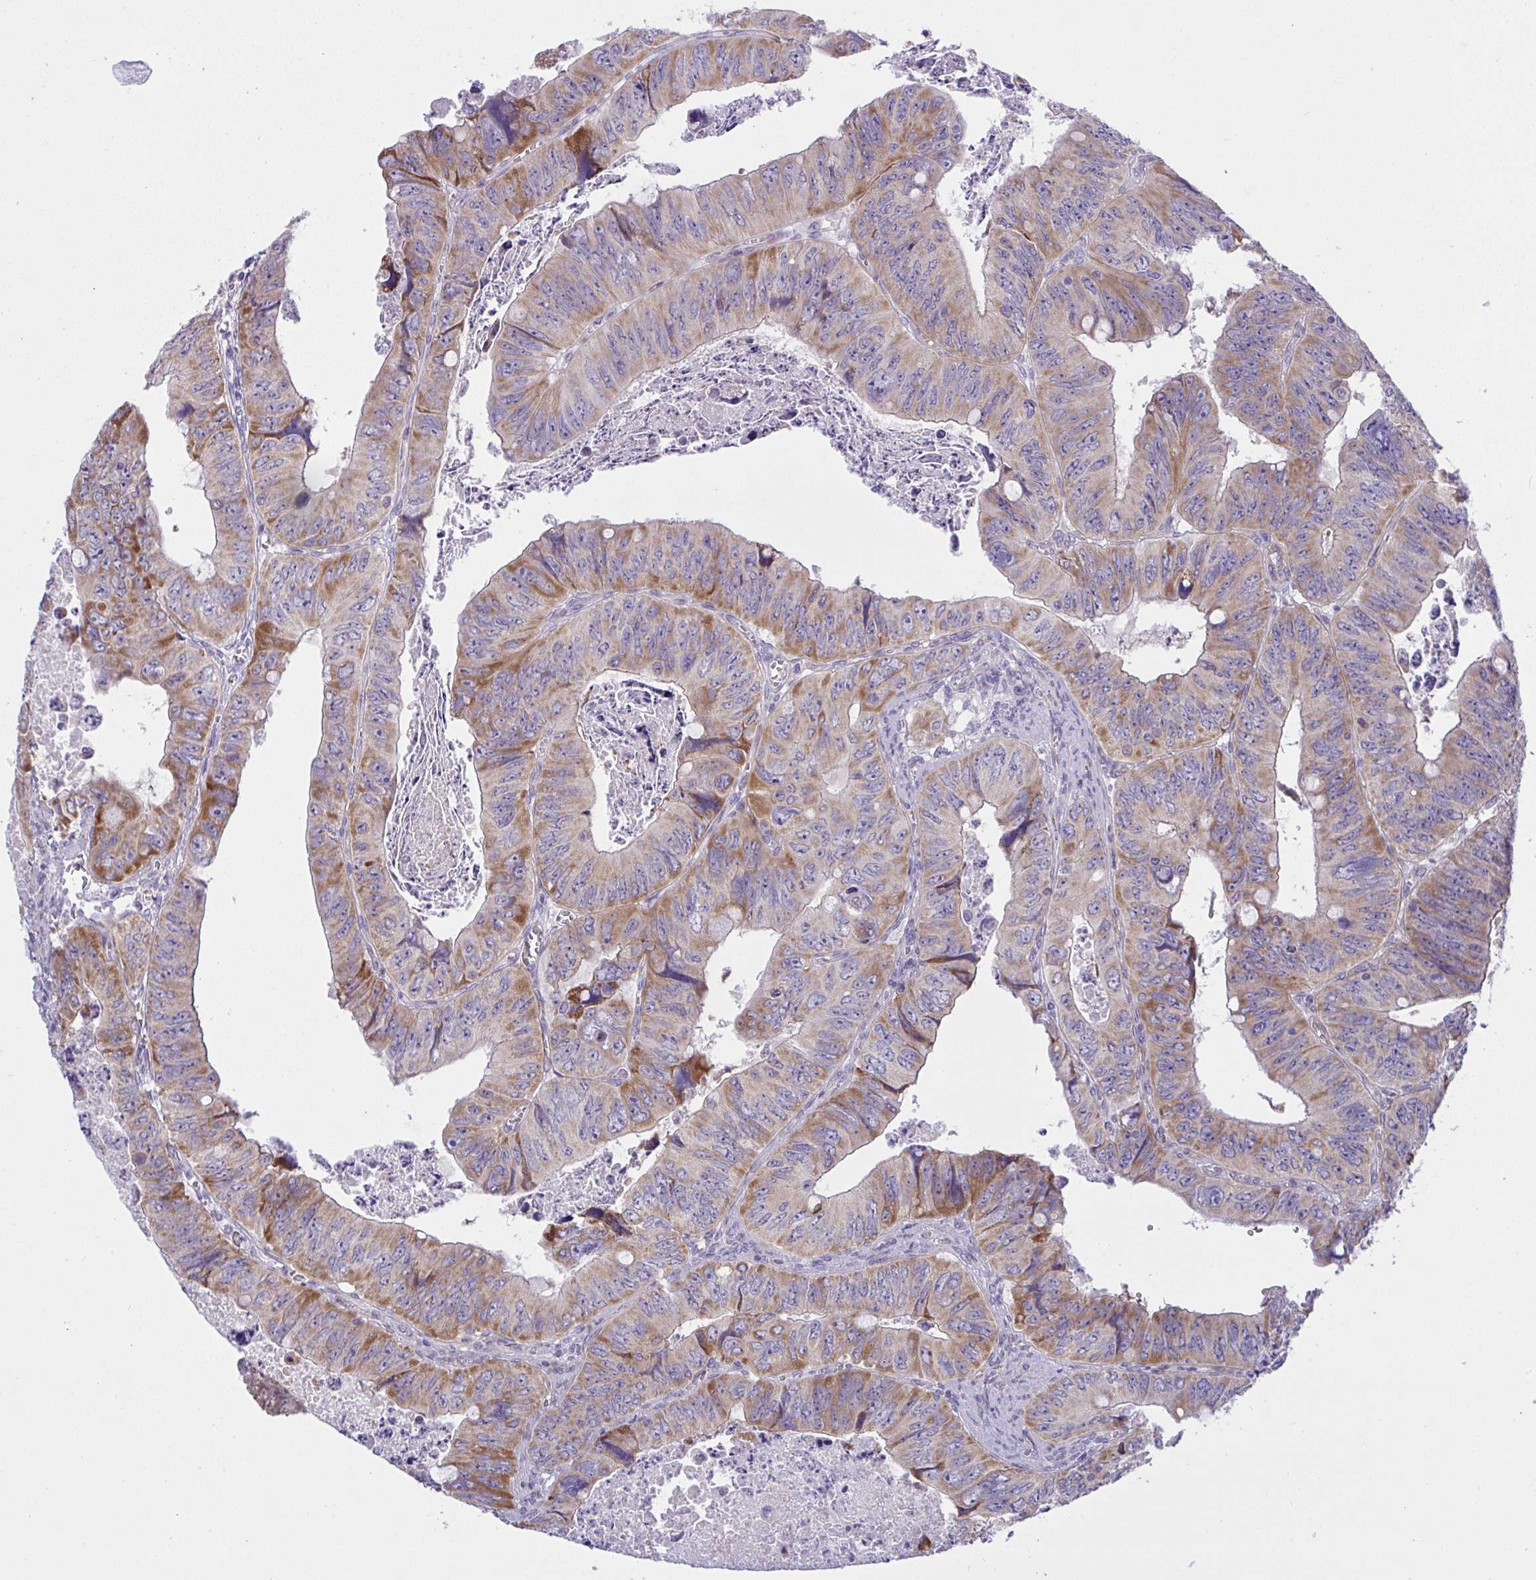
{"staining": {"intensity": "moderate", "quantity": "25%-75%", "location": "cytoplasmic/membranous"}, "tissue": "colorectal cancer", "cell_type": "Tumor cells", "image_type": "cancer", "snomed": [{"axis": "morphology", "description": "Adenocarcinoma, NOS"}, {"axis": "topography", "description": "Colon"}], "caption": "IHC photomicrograph of human colorectal cancer stained for a protein (brown), which reveals medium levels of moderate cytoplasmic/membranous staining in approximately 25%-75% of tumor cells.", "gene": "NTN1", "patient": {"sex": "female", "age": 84}}